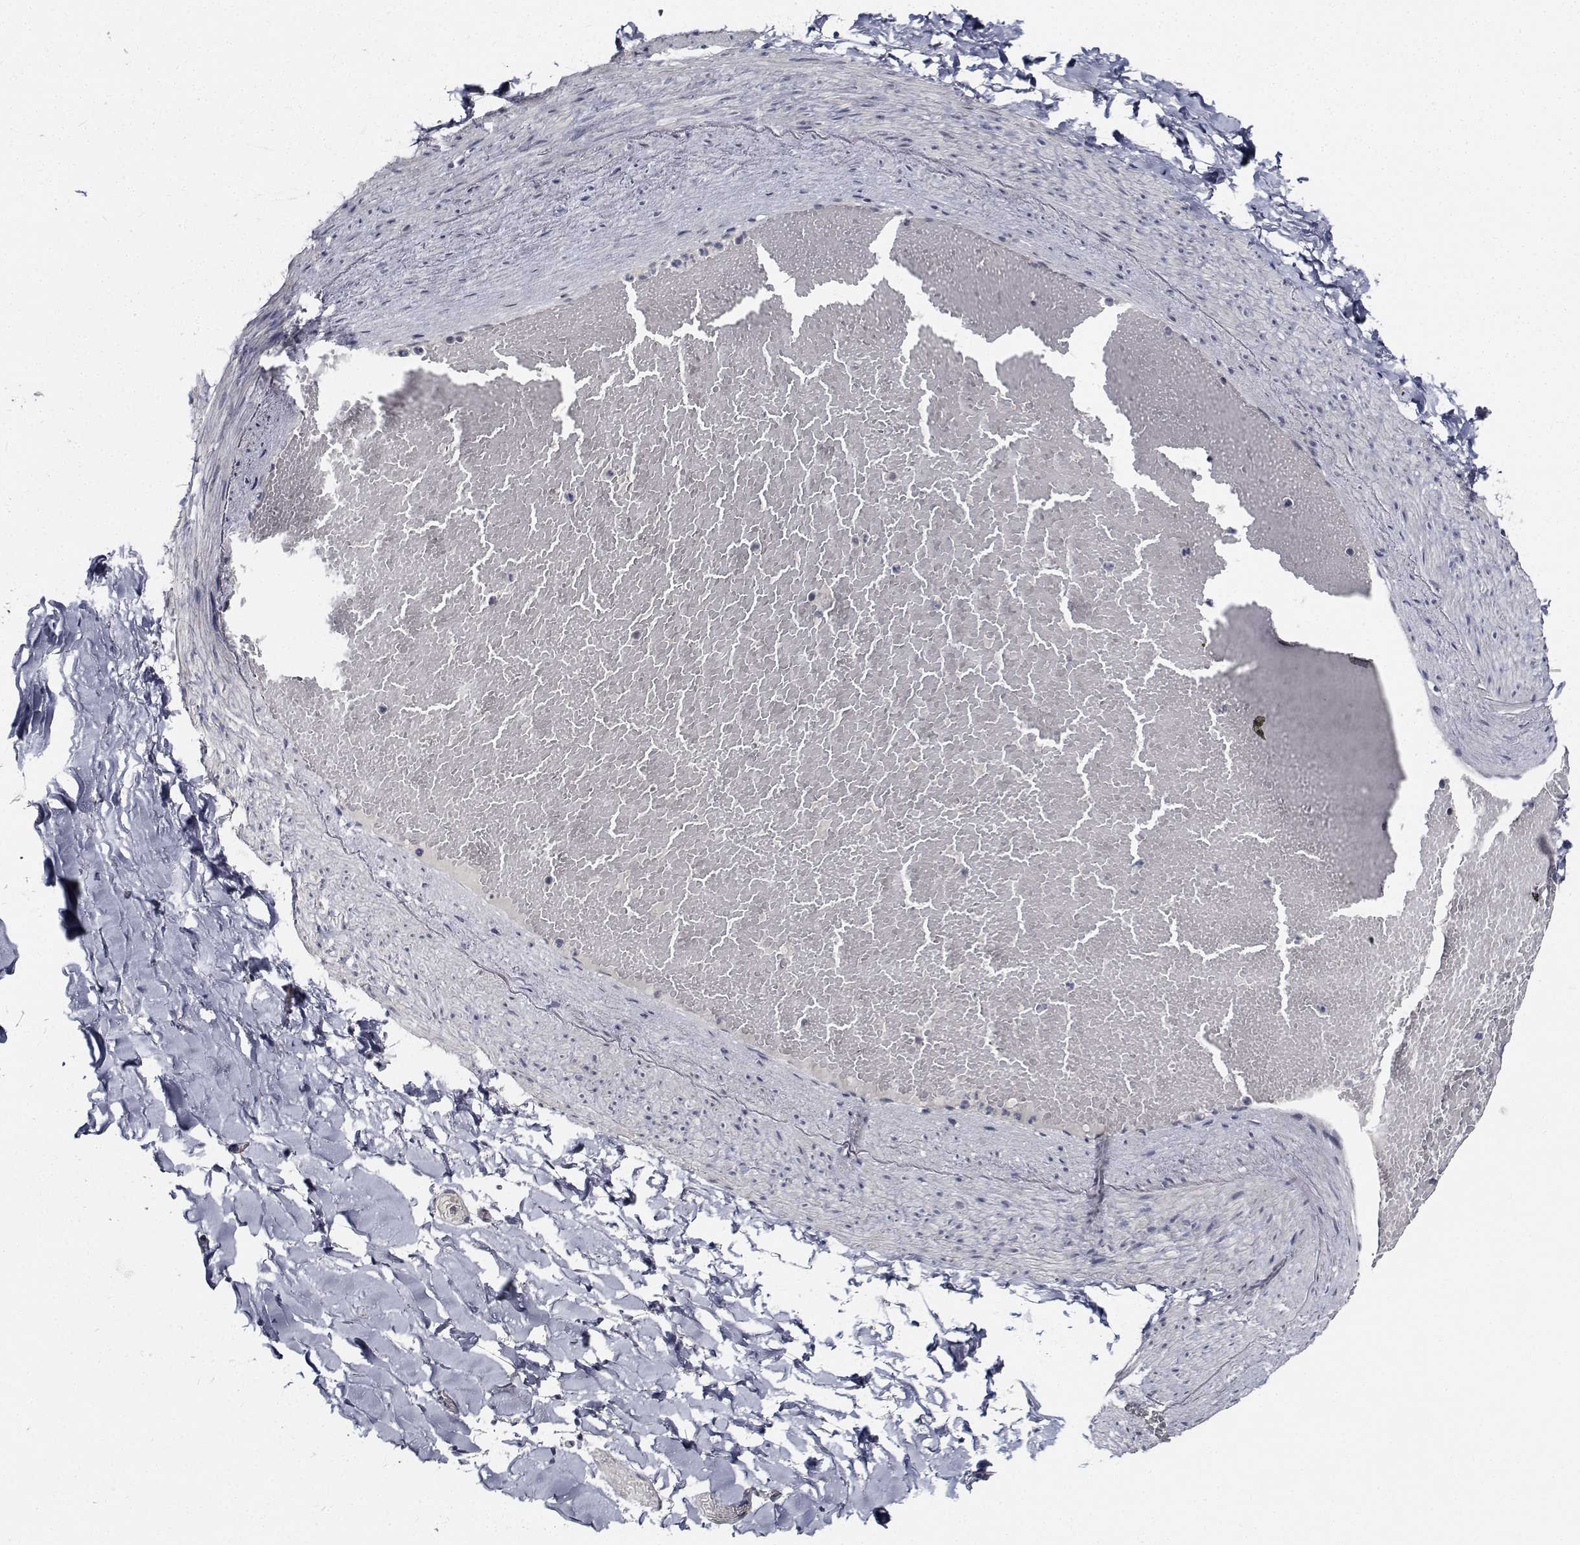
{"staining": {"intensity": "negative", "quantity": "none", "location": "none"}, "tissue": "adipose tissue", "cell_type": "Adipocytes", "image_type": "normal", "snomed": [{"axis": "morphology", "description": "Normal tissue, NOS"}, {"axis": "topography", "description": "Gallbladder"}, {"axis": "topography", "description": "Peripheral nerve tissue"}], "caption": "IHC photomicrograph of unremarkable adipose tissue stained for a protein (brown), which exhibits no expression in adipocytes.", "gene": "NVL", "patient": {"sex": "female", "age": 45}}